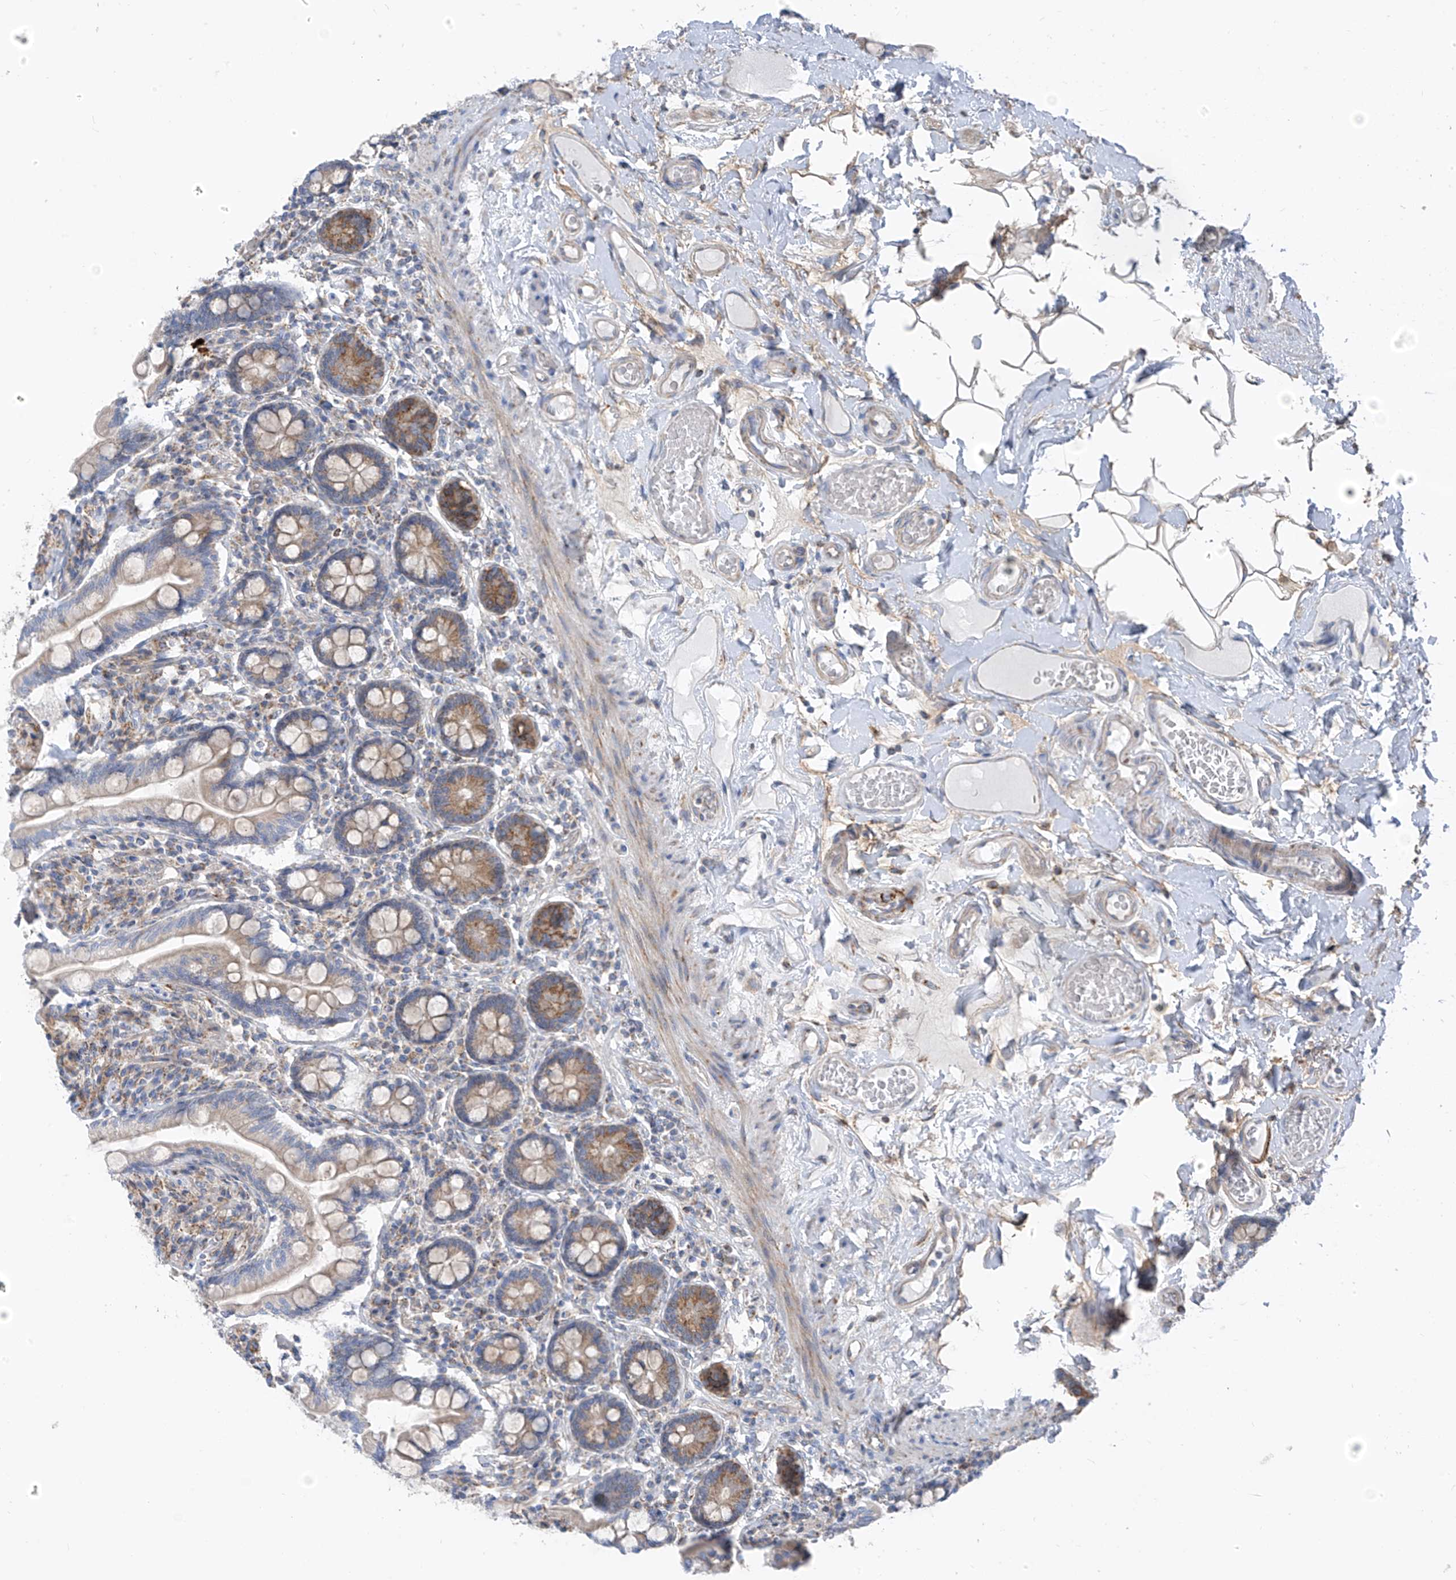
{"staining": {"intensity": "moderate", "quantity": "25%-75%", "location": "cytoplasmic/membranous"}, "tissue": "small intestine", "cell_type": "Glandular cells", "image_type": "normal", "snomed": [{"axis": "morphology", "description": "Normal tissue, NOS"}, {"axis": "topography", "description": "Small intestine"}], "caption": "Protein staining of normal small intestine reveals moderate cytoplasmic/membranous positivity in about 25%-75% of glandular cells.", "gene": "EOMES", "patient": {"sex": "female", "age": 64}}